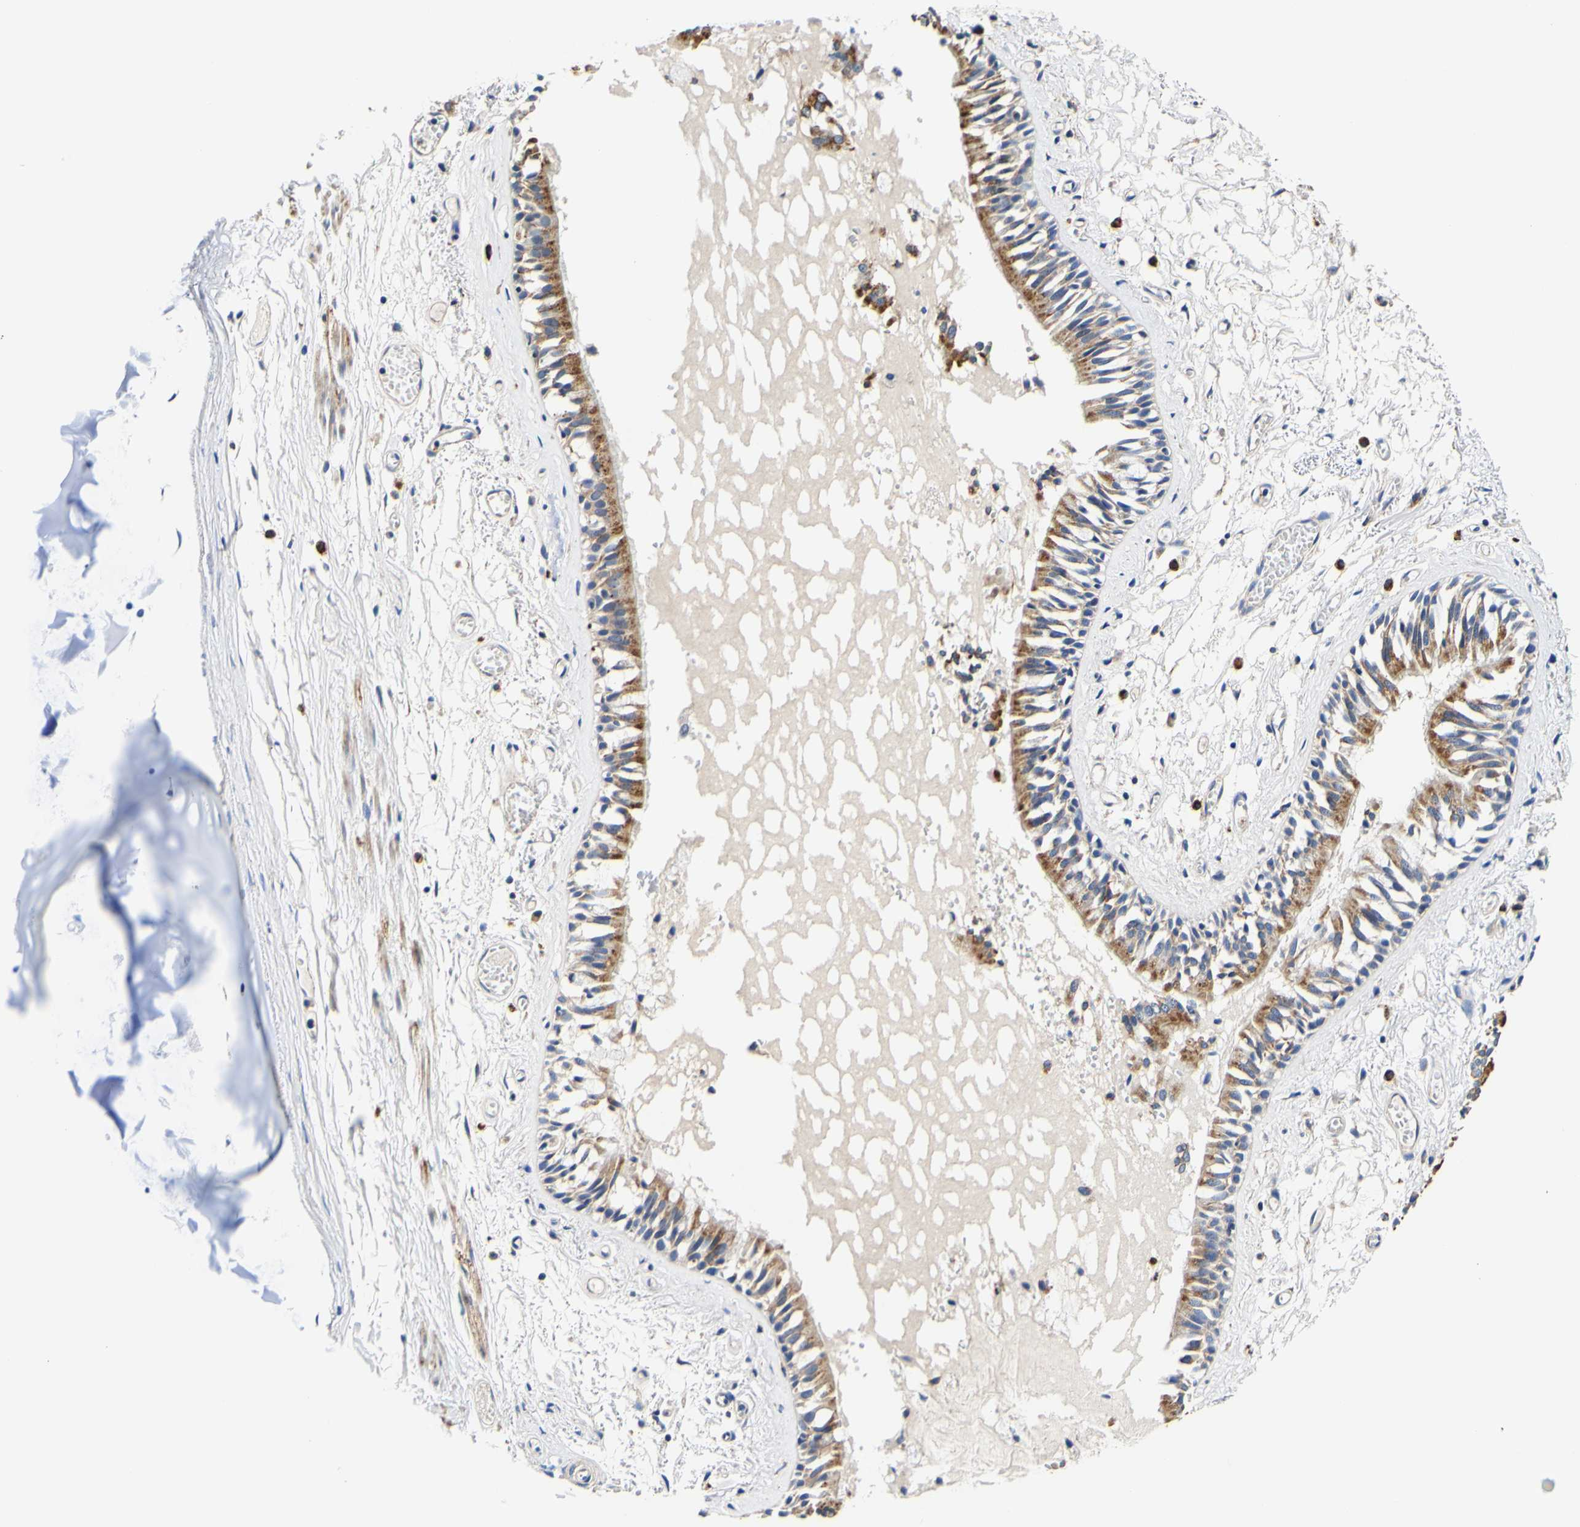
{"staining": {"intensity": "moderate", "quantity": ">75%", "location": "cytoplasmic/membranous"}, "tissue": "bronchus", "cell_type": "Respiratory epithelial cells", "image_type": "normal", "snomed": [{"axis": "morphology", "description": "Normal tissue, NOS"}, {"axis": "morphology", "description": "Inflammation, NOS"}, {"axis": "topography", "description": "Cartilage tissue"}, {"axis": "topography", "description": "Lung"}], "caption": "High-power microscopy captured an immunohistochemistry (IHC) histopathology image of normal bronchus, revealing moderate cytoplasmic/membranous expression in approximately >75% of respiratory epithelial cells. Nuclei are stained in blue.", "gene": "CAMK4", "patient": {"sex": "male", "age": 71}}